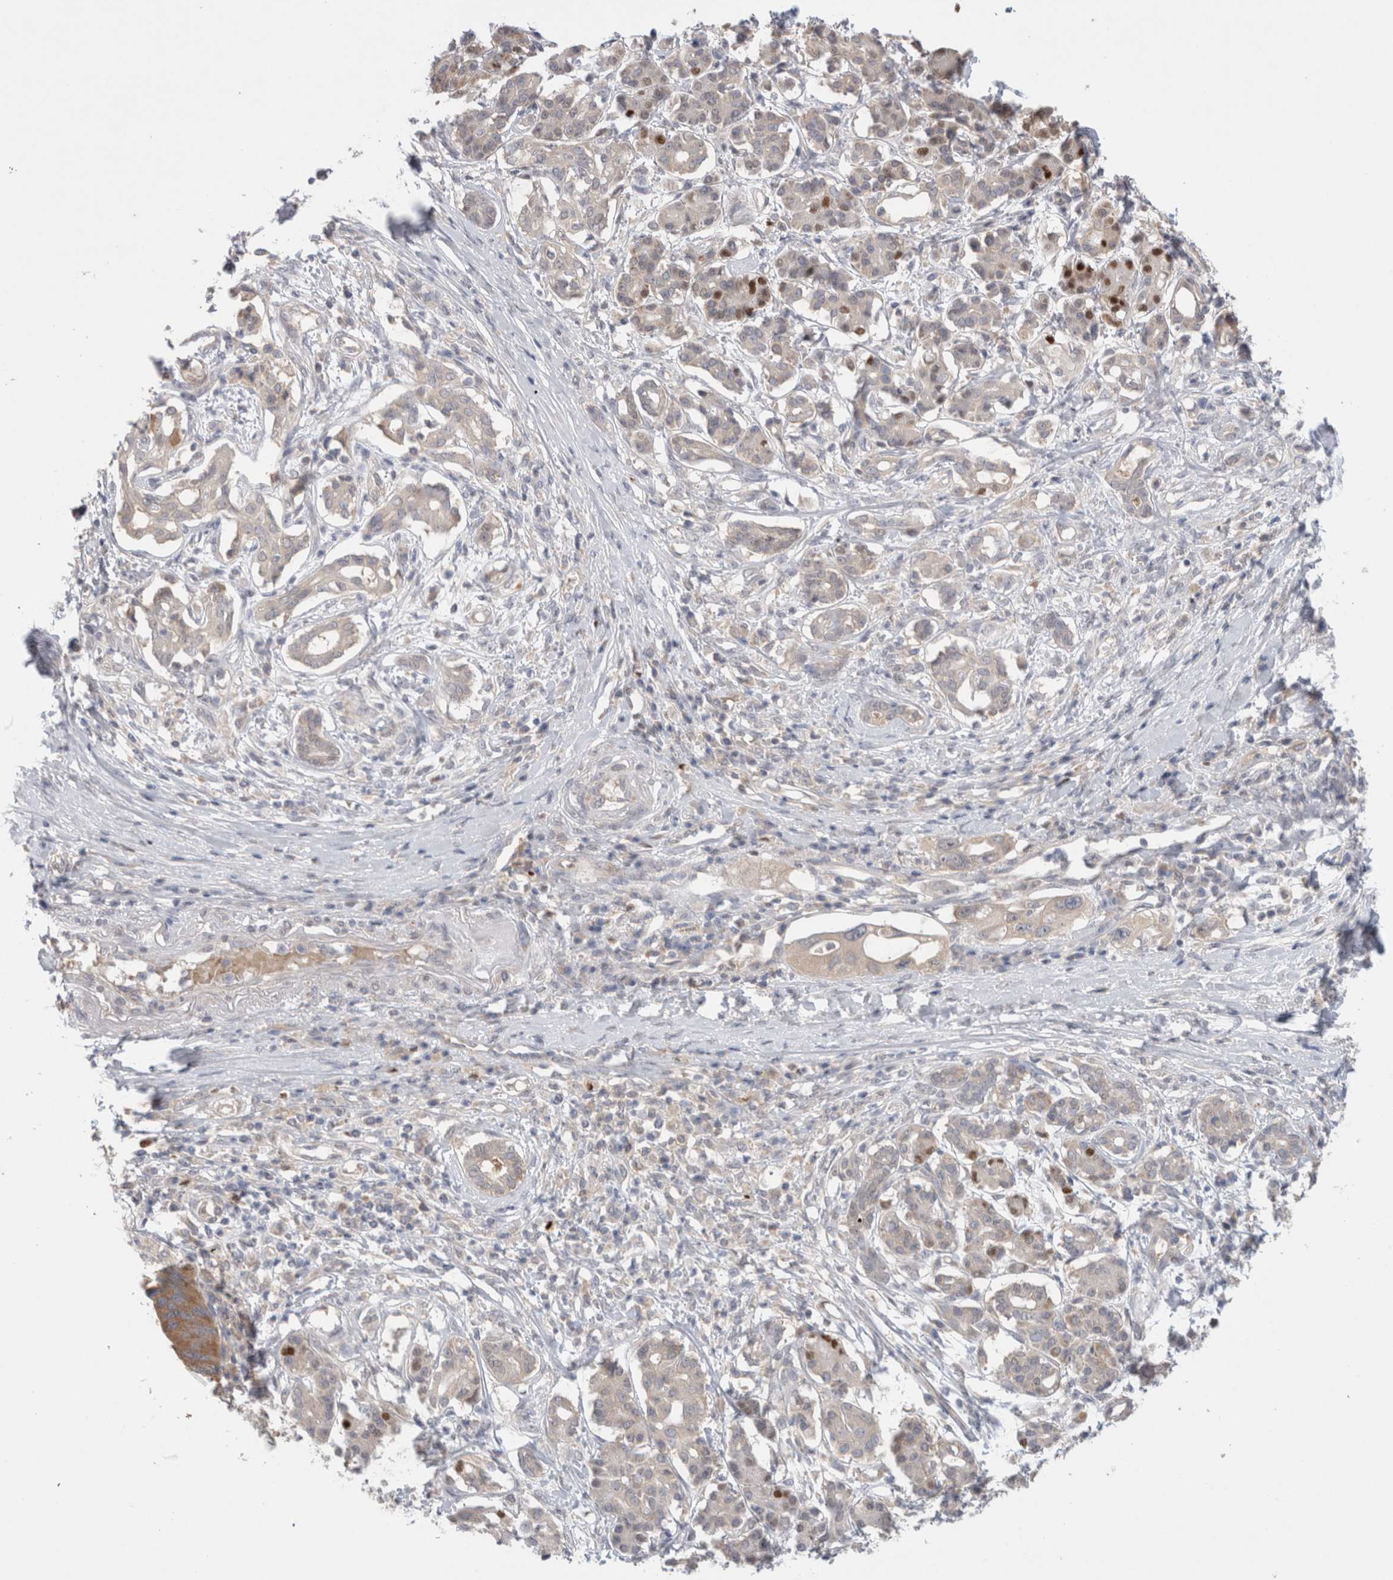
{"staining": {"intensity": "weak", "quantity": "<25%", "location": "cytoplasmic/membranous"}, "tissue": "pancreatic cancer", "cell_type": "Tumor cells", "image_type": "cancer", "snomed": [{"axis": "morphology", "description": "Adenocarcinoma, NOS"}, {"axis": "topography", "description": "Pancreas"}], "caption": "The image exhibits no significant expression in tumor cells of pancreatic cancer.", "gene": "NDOR1", "patient": {"sex": "female", "age": 56}}